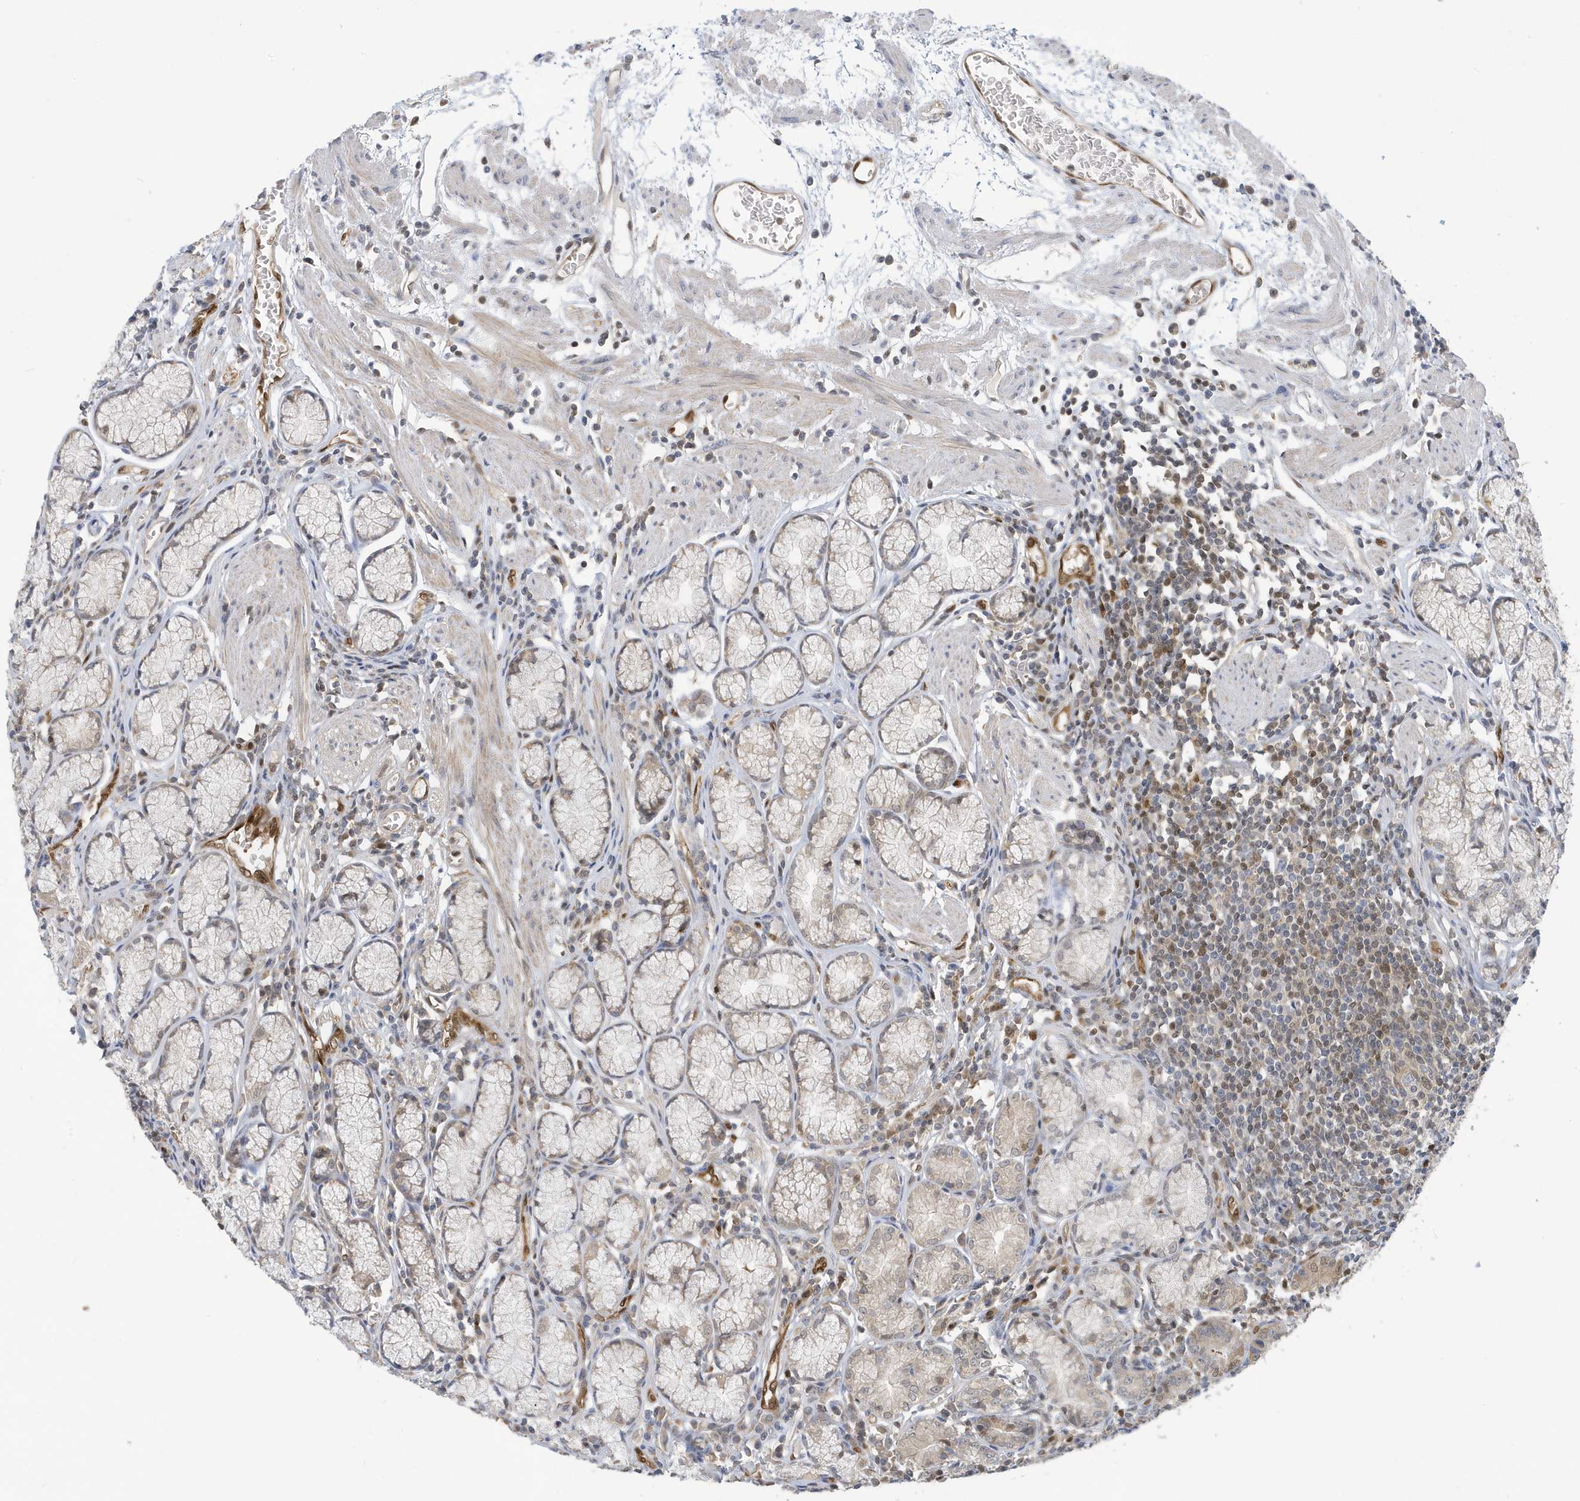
{"staining": {"intensity": "weak", "quantity": "25%-75%", "location": "cytoplasmic/membranous,nuclear"}, "tissue": "stomach", "cell_type": "Glandular cells", "image_type": "normal", "snomed": [{"axis": "morphology", "description": "Normal tissue, NOS"}, {"axis": "topography", "description": "Stomach"}], "caption": "Stomach was stained to show a protein in brown. There is low levels of weak cytoplasmic/membranous,nuclear expression in approximately 25%-75% of glandular cells. The protein of interest is stained brown, and the nuclei are stained in blue (DAB (3,3'-diaminobenzidine) IHC with brightfield microscopy, high magnification).", "gene": "NCOA7", "patient": {"sex": "male", "age": 55}}